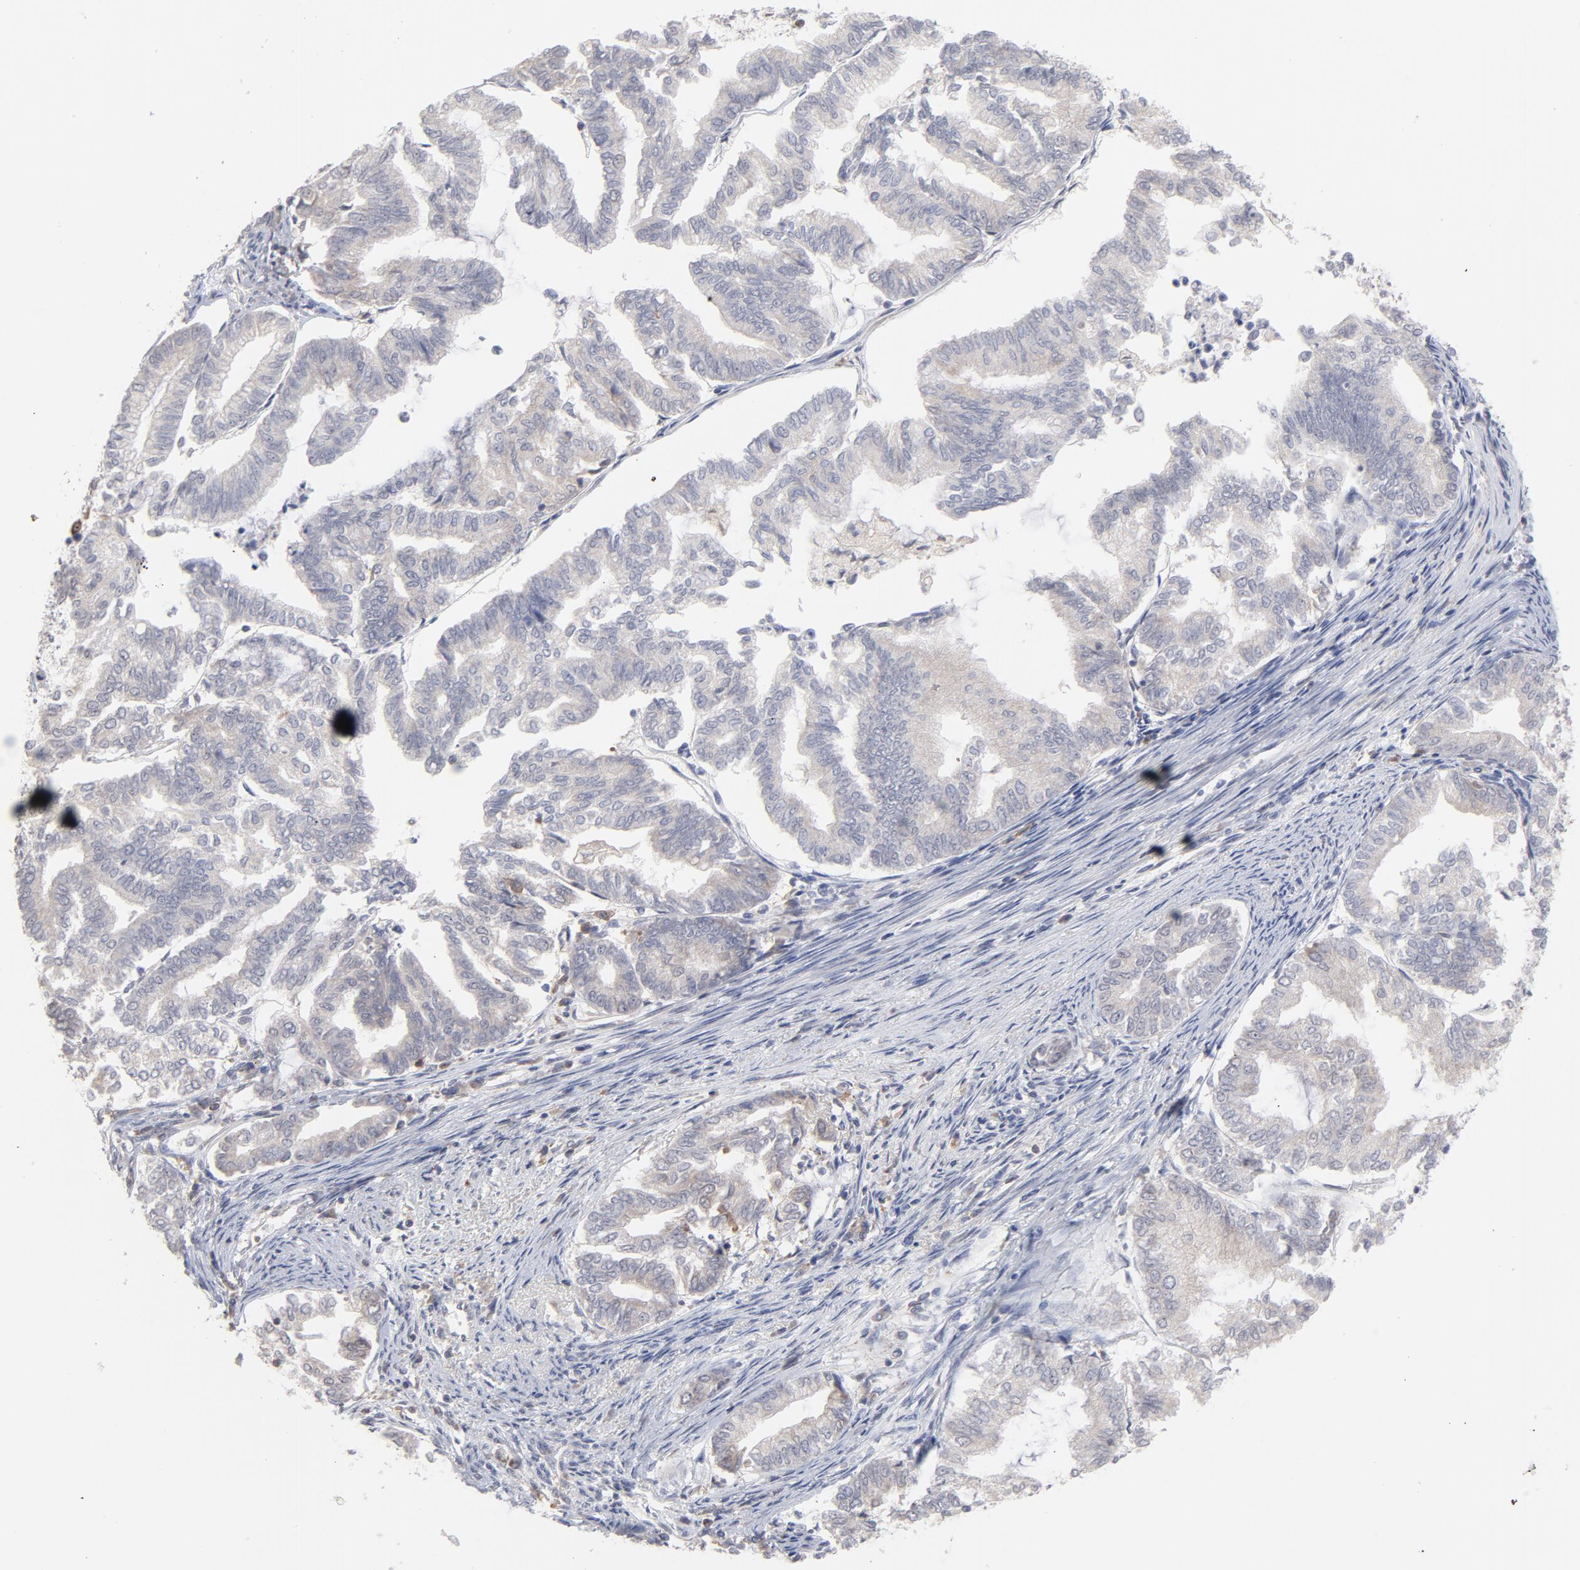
{"staining": {"intensity": "negative", "quantity": "none", "location": "none"}, "tissue": "endometrial cancer", "cell_type": "Tumor cells", "image_type": "cancer", "snomed": [{"axis": "morphology", "description": "Adenocarcinoma, NOS"}, {"axis": "topography", "description": "Endometrium"}], "caption": "Tumor cells show no significant positivity in endometrial cancer (adenocarcinoma).", "gene": "OAS1", "patient": {"sex": "female", "age": 79}}